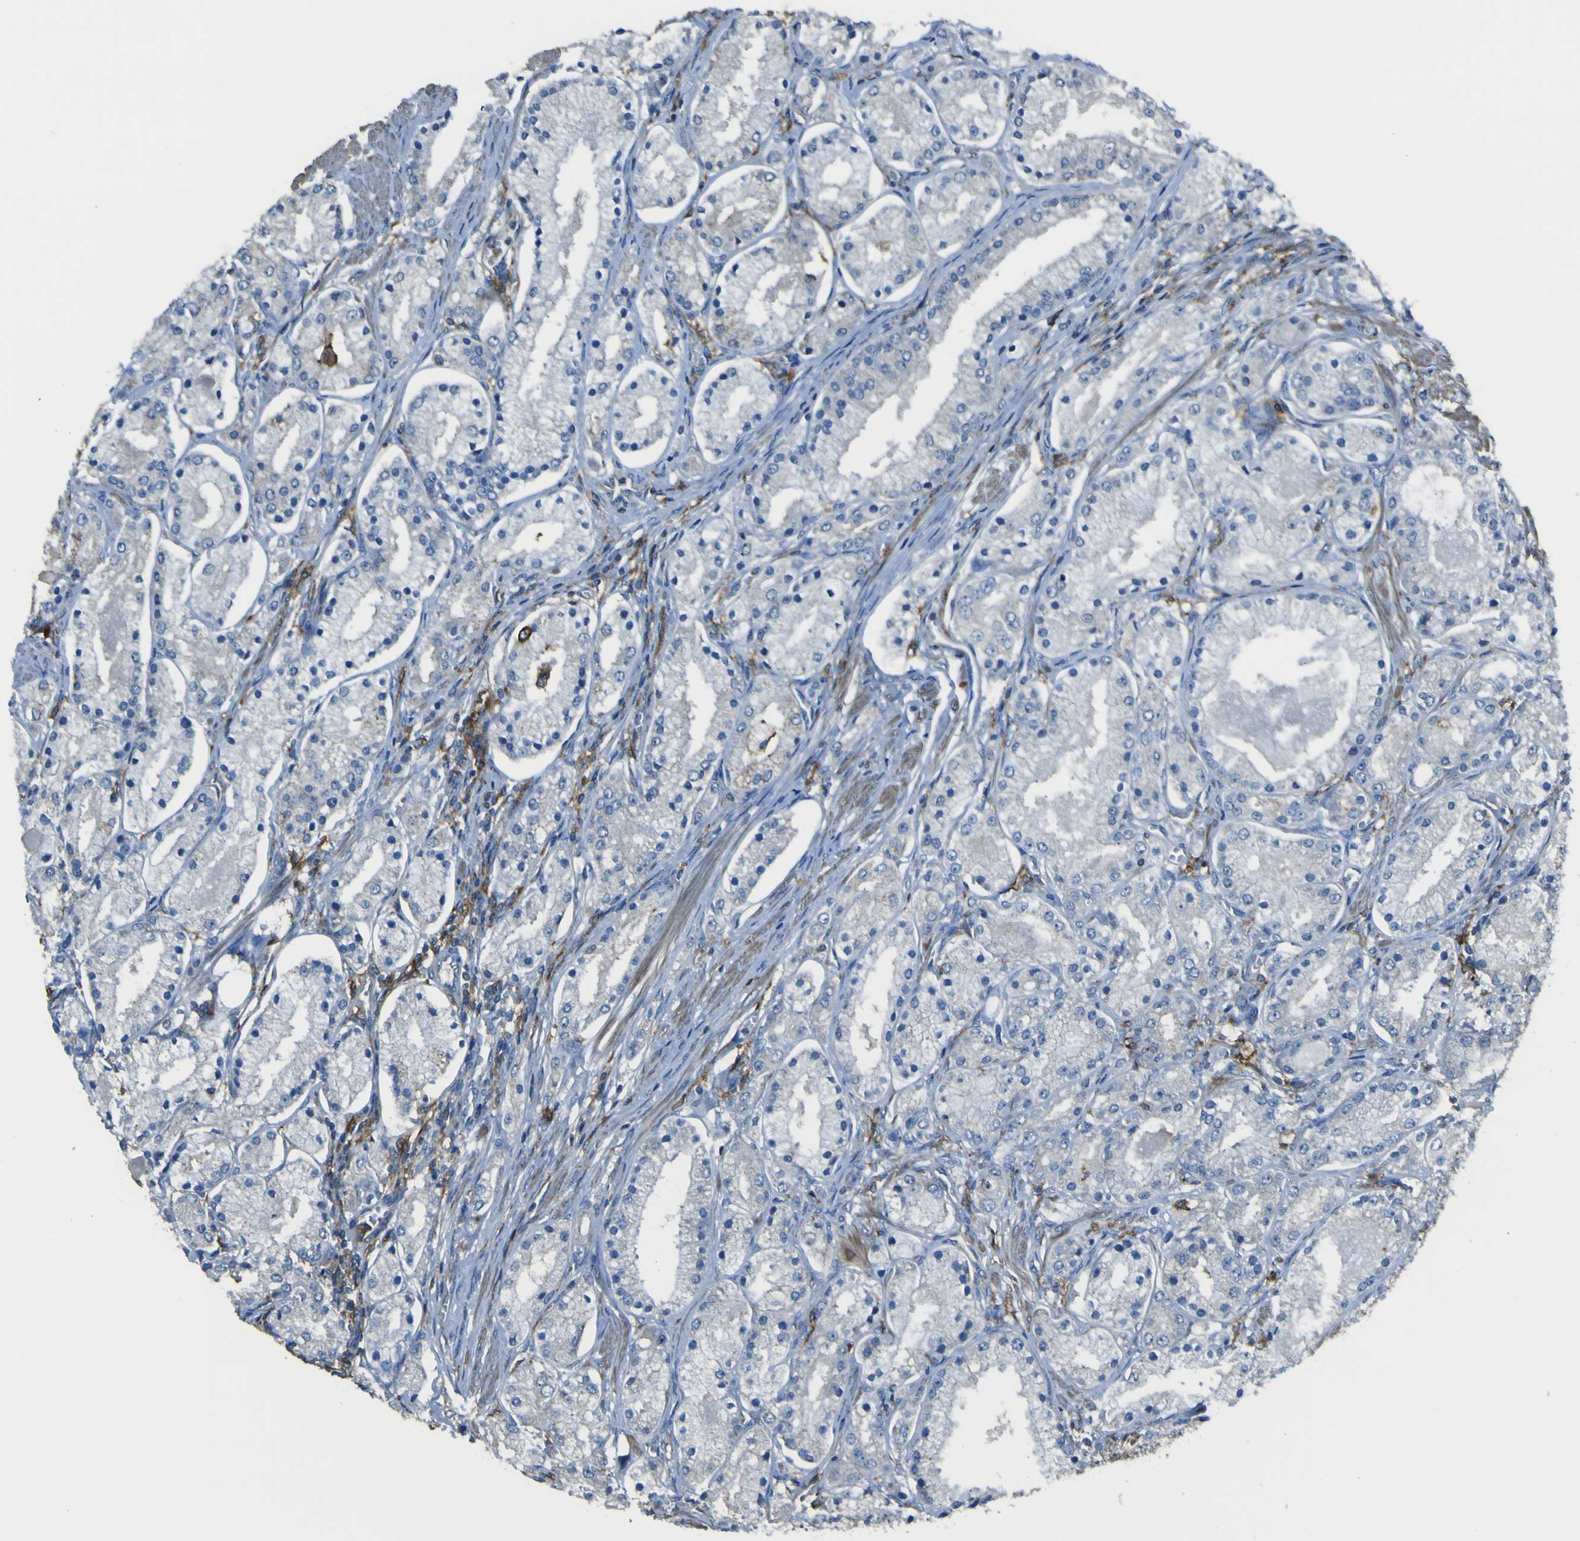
{"staining": {"intensity": "negative", "quantity": "none", "location": "none"}, "tissue": "prostate cancer", "cell_type": "Tumor cells", "image_type": "cancer", "snomed": [{"axis": "morphology", "description": "Adenocarcinoma, High grade"}, {"axis": "topography", "description": "Prostate"}], "caption": "Tumor cells are negative for protein expression in human prostate cancer.", "gene": "LAIR1", "patient": {"sex": "male", "age": 66}}